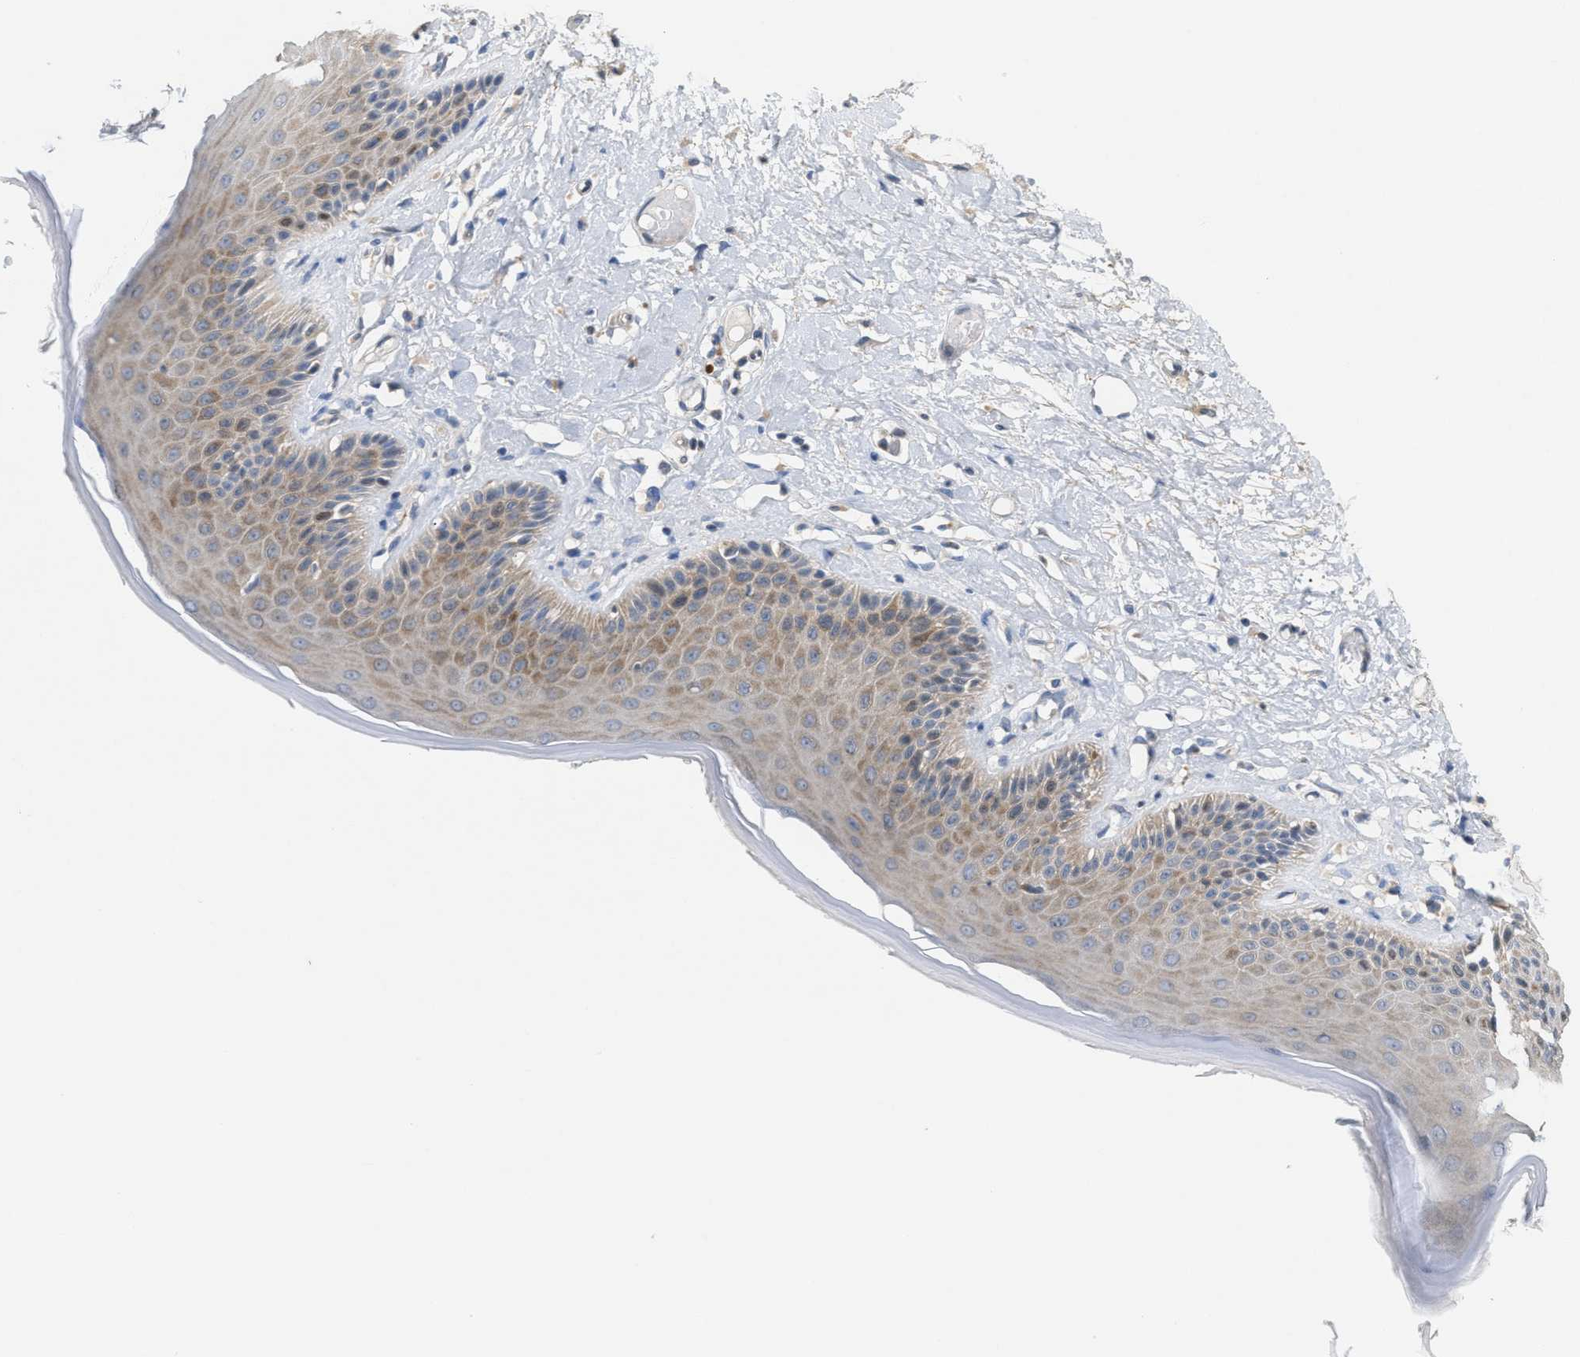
{"staining": {"intensity": "moderate", "quantity": ">75%", "location": "cytoplasmic/membranous"}, "tissue": "skin", "cell_type": "Epidermal cells", "image_type": "normal", "snomed": [{"axis": "morphology", "description": "Normal tissue, NOS"}, {"axis": "topography", "description": "Vulva"}], "caption": "An immunohistochemistry (IHC) micrograph of benign tissue is shown. Protein staining in brown shows moderate cytoplasmic/membranous positivity in skin within epidermal cells.", "gene": "UBAP2", "patient": {"sex": "female", "age": 73}}